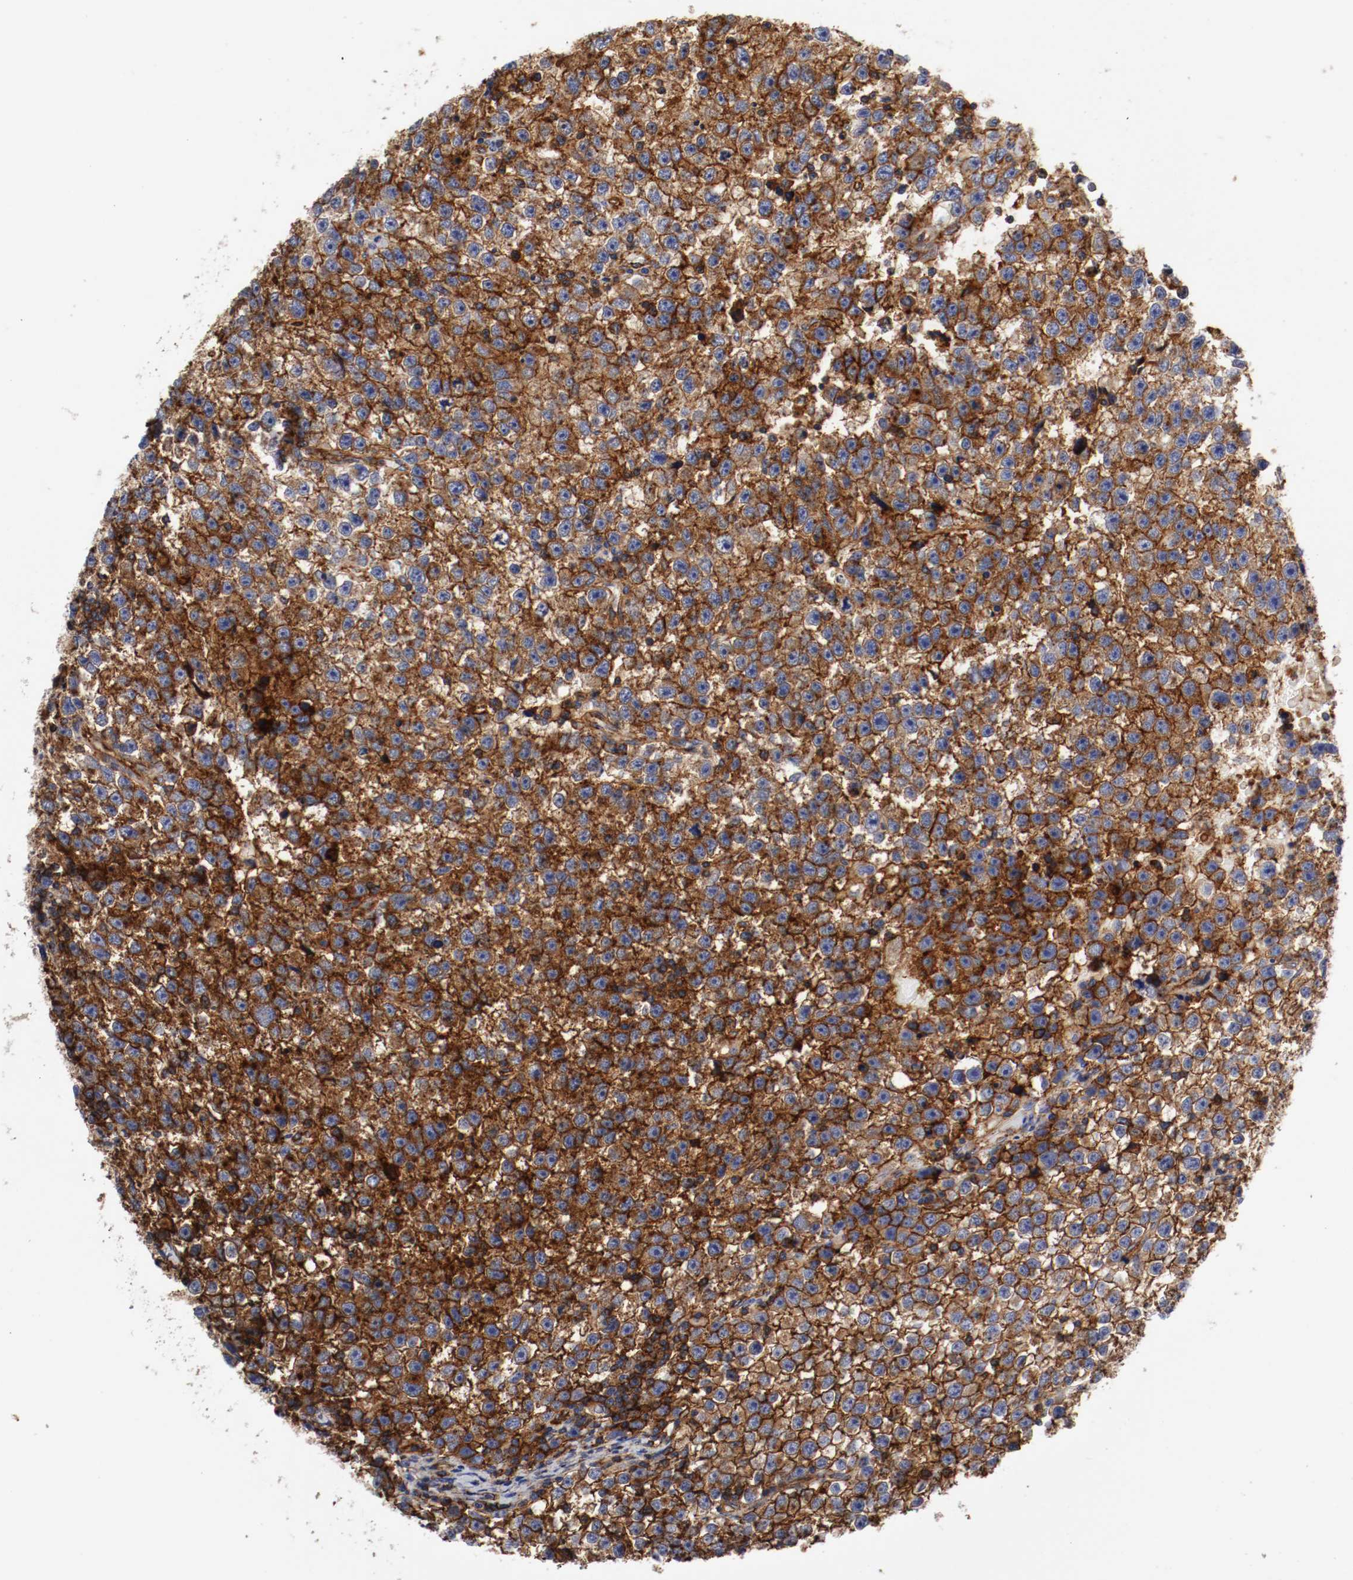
{"staining": {"intensity": "strong", "quantity": ">75%", "location": "cytoplasmic/membranous"}, "tissue": "testis cancer", "cell_type": "Tumor cells", "image_type": "cancer", "snomed": [{"axis": "morphology", "description": "Seminoma, NOS"}, {"axis": "topography", "description": "Testis"}], "caption": "Immunohistochemical staining of human testis cancer displays high levels of strong cytoplasmic/membranous positivity in about >75% of tumor cells.", "gene": "IFITM1", "patient": {"sex": "male", "age": 33}}